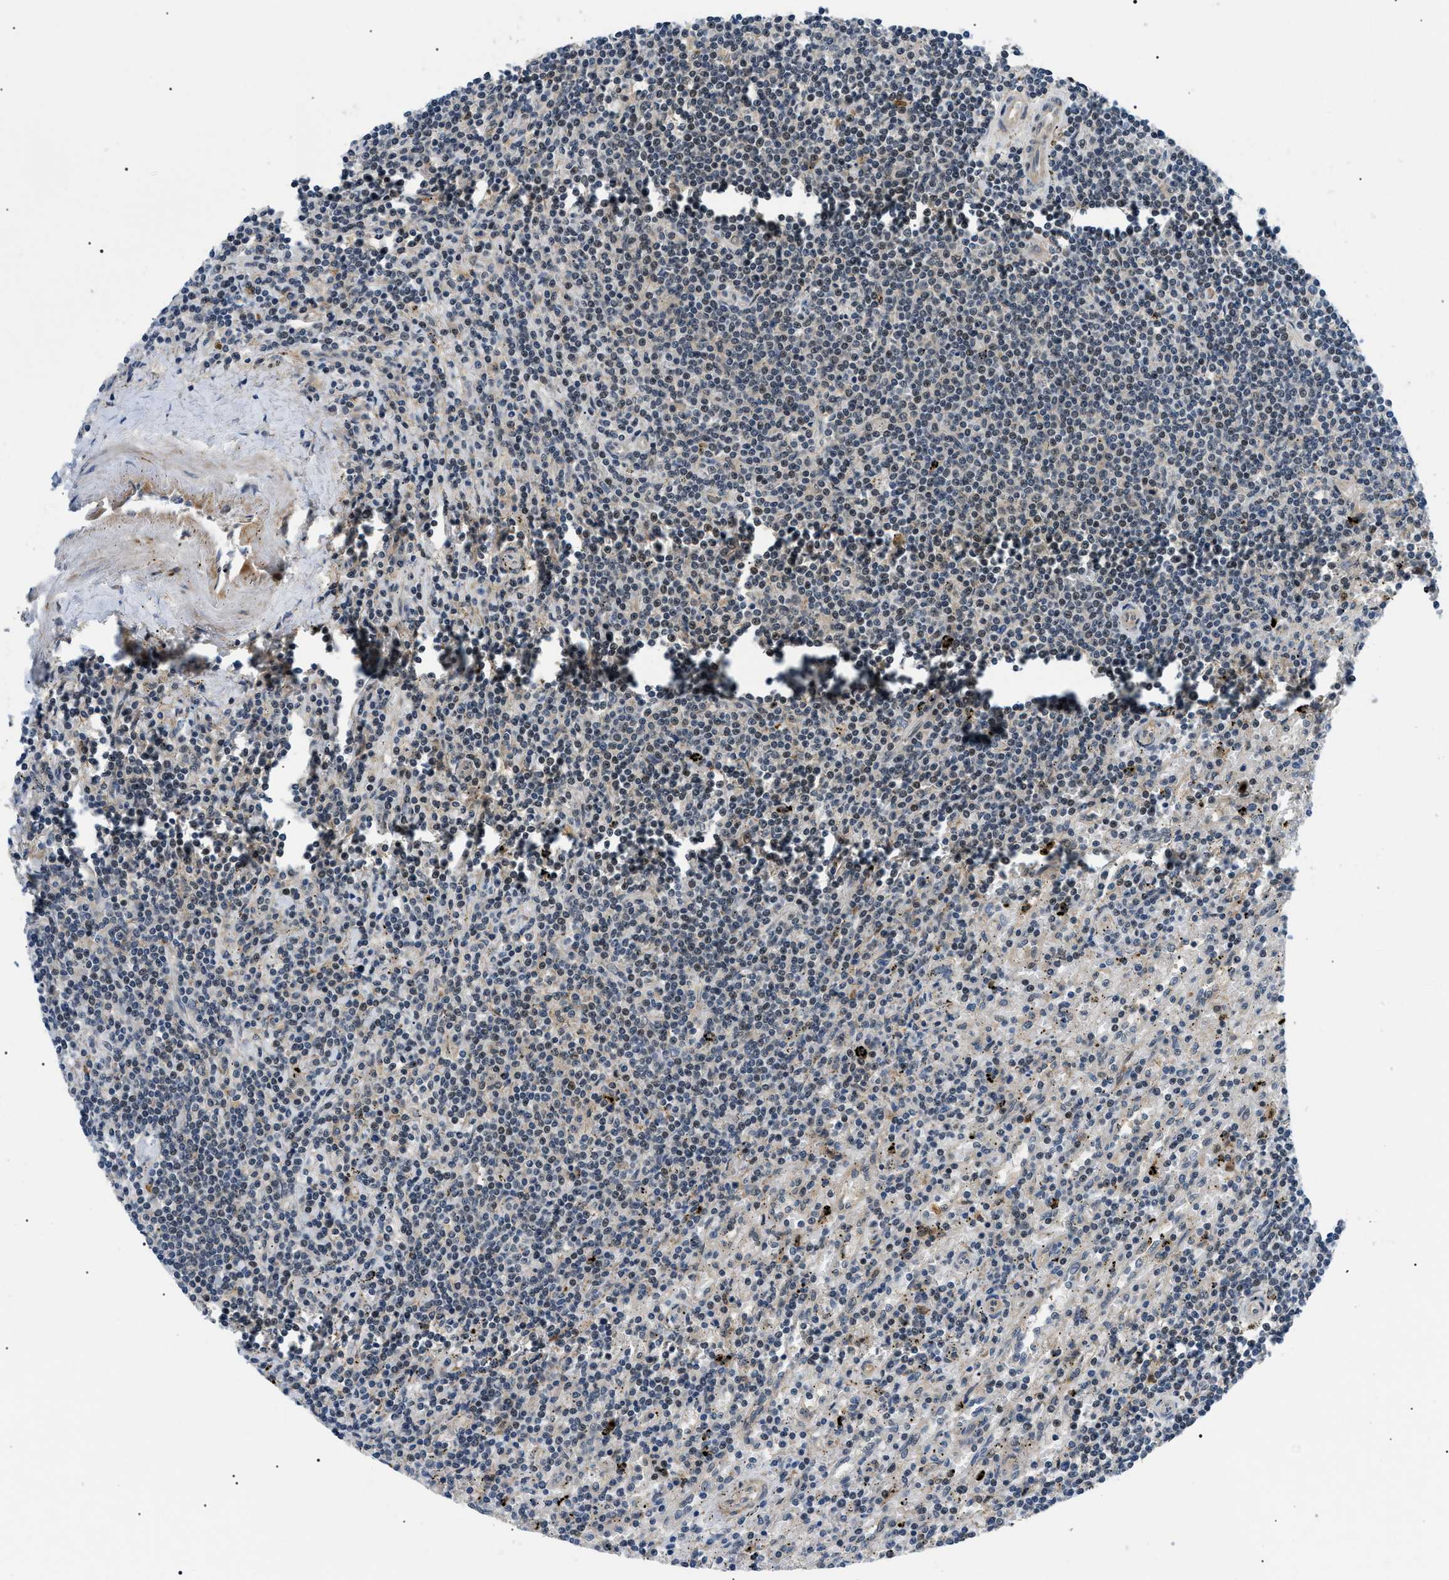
{"staining": {"intensity": "negative", "quantity": "none", "location": "none"}, "tissue": "lymphoma", "cell_type": "Tumor cells", "image_type": "cancer", "snomed": [{"axis": "morphology", "description": "Malignant lymphoma, non-Hodgkin's type, Low grade"}, {"axis": "topography", "description": "Spleen"}], "caption": "There is no significant expression in tumor cells of lymphoma. (Stains: DAB (3,3'-diaminobenzidine) immunohistochemistry with hematoxylin counter stain, Microscopy: brightfield microscopy at high magnification).", "gene": "RBM15", "patient": {"sex": "male", "age": 76}}